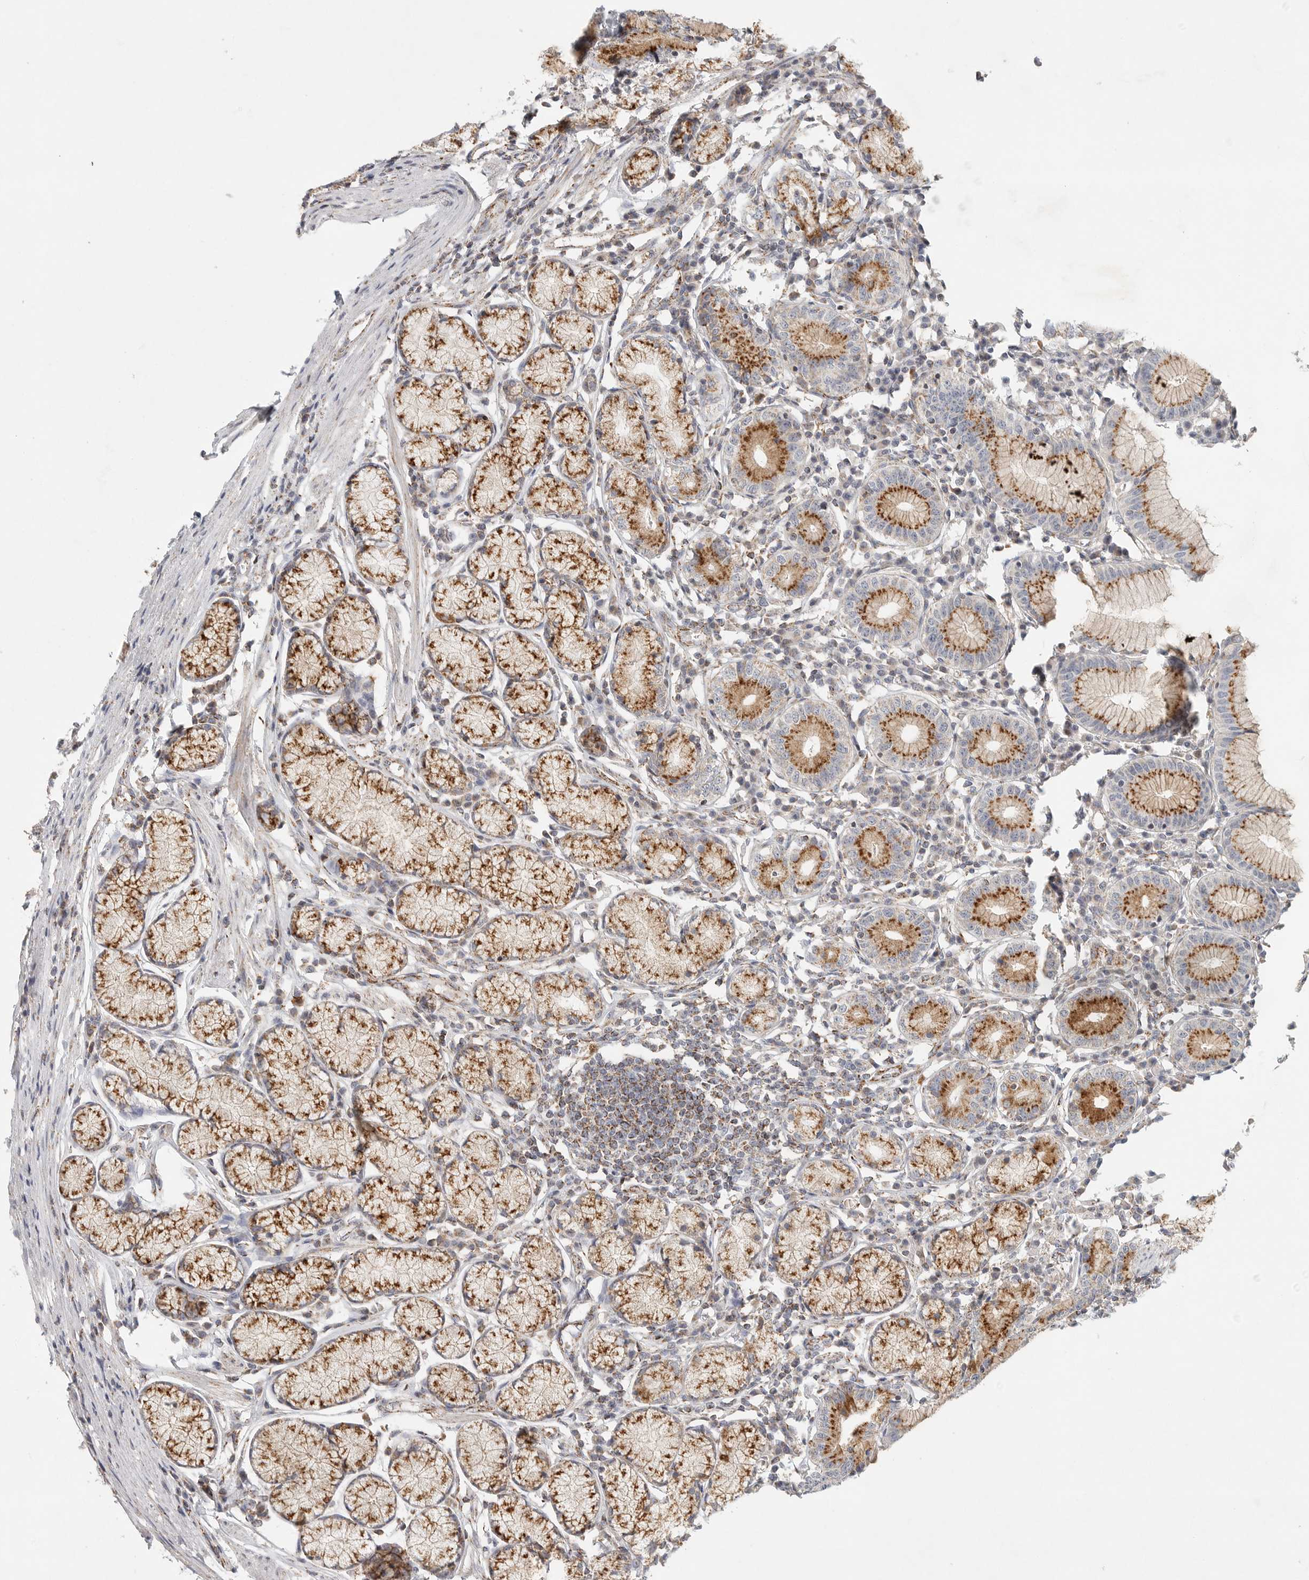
{"staining": {"intensity": "moderate", "quantity": ">75%", "location": "cytoplasmic/membranous"}, "tissue": "stomach", "cell_type": "Glandular cells", "image_type": "normal", "snomed": [{"axis": "morphology", "description": "Normal tissue, NOS"}, {"axis": "topography", "description": "Stomach"}], "caption": "Immunohistochemistry (IHC) of normal stomach demonstrates medium levels of moderate cytoplasmic/membranous positivity in approximately >75% of glandular cells. (DAB (3,3'-diaminobenzidine) IHC, brown staining for protein, blue staining for nuclei).", "gene": "SLC25A26", "patient": {"sex": "male", "age": 55}}